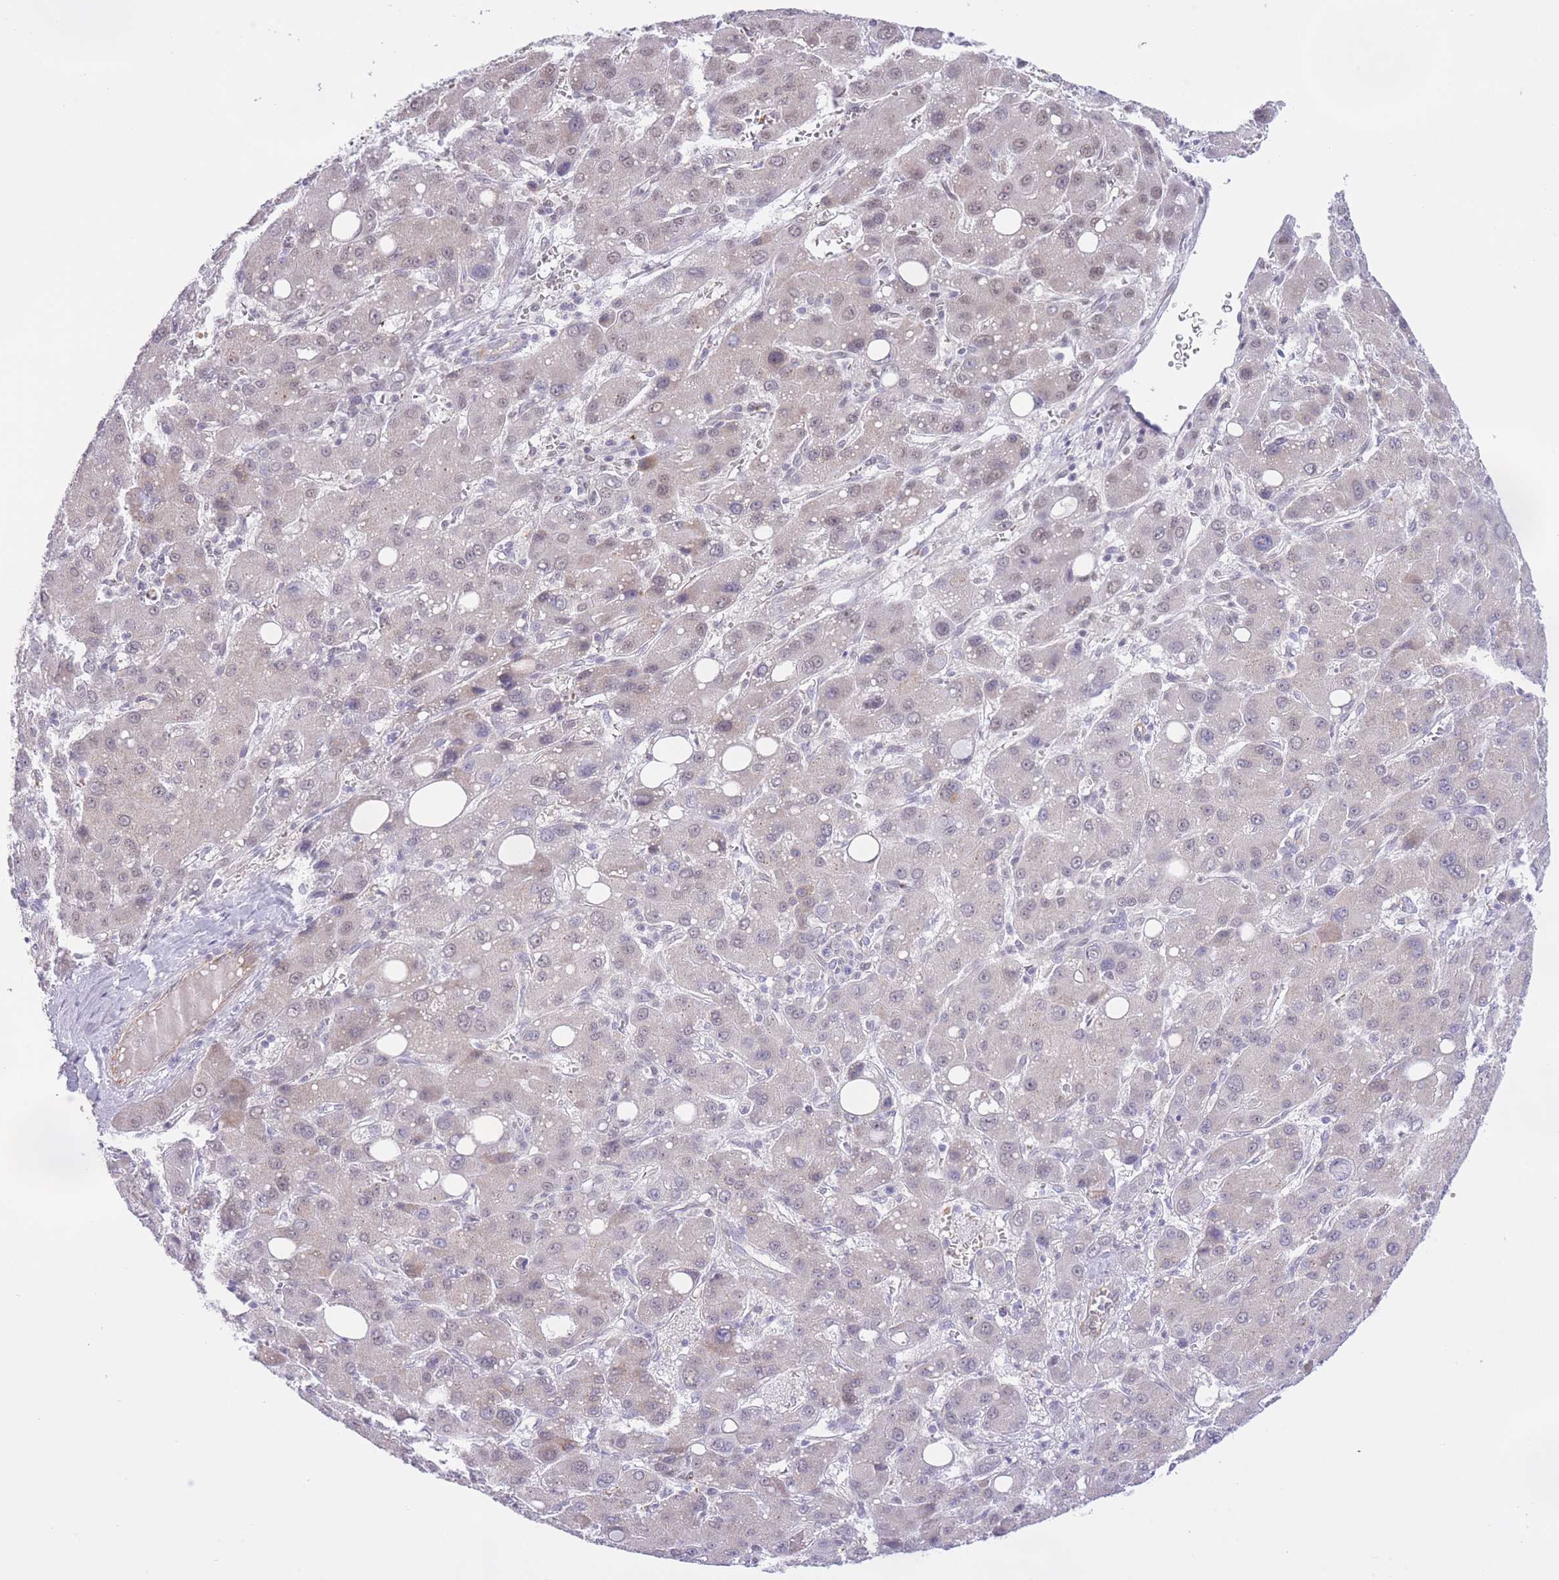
{"staining": {"intensity": "weak", "quantity": "<25%", "location": "cytoplasmic/membranous,nuclear"}, "tissue": "liver cancer", "cell_type": "Tumor cells", "image_type": "cancer", "snomed": [{"axis": "morphology", "description": "Carcinoma, Hepatocellular, NOS"}, {"axis": "topography", "description": "Liver"}], "caption": "DAB immunohistochemical staining of liver hepatocellular carcinoma exhibits no significant staining in tumor cells.", "gene": "MEIOSIN", "patient": {"sex": "male", "age": 55}}